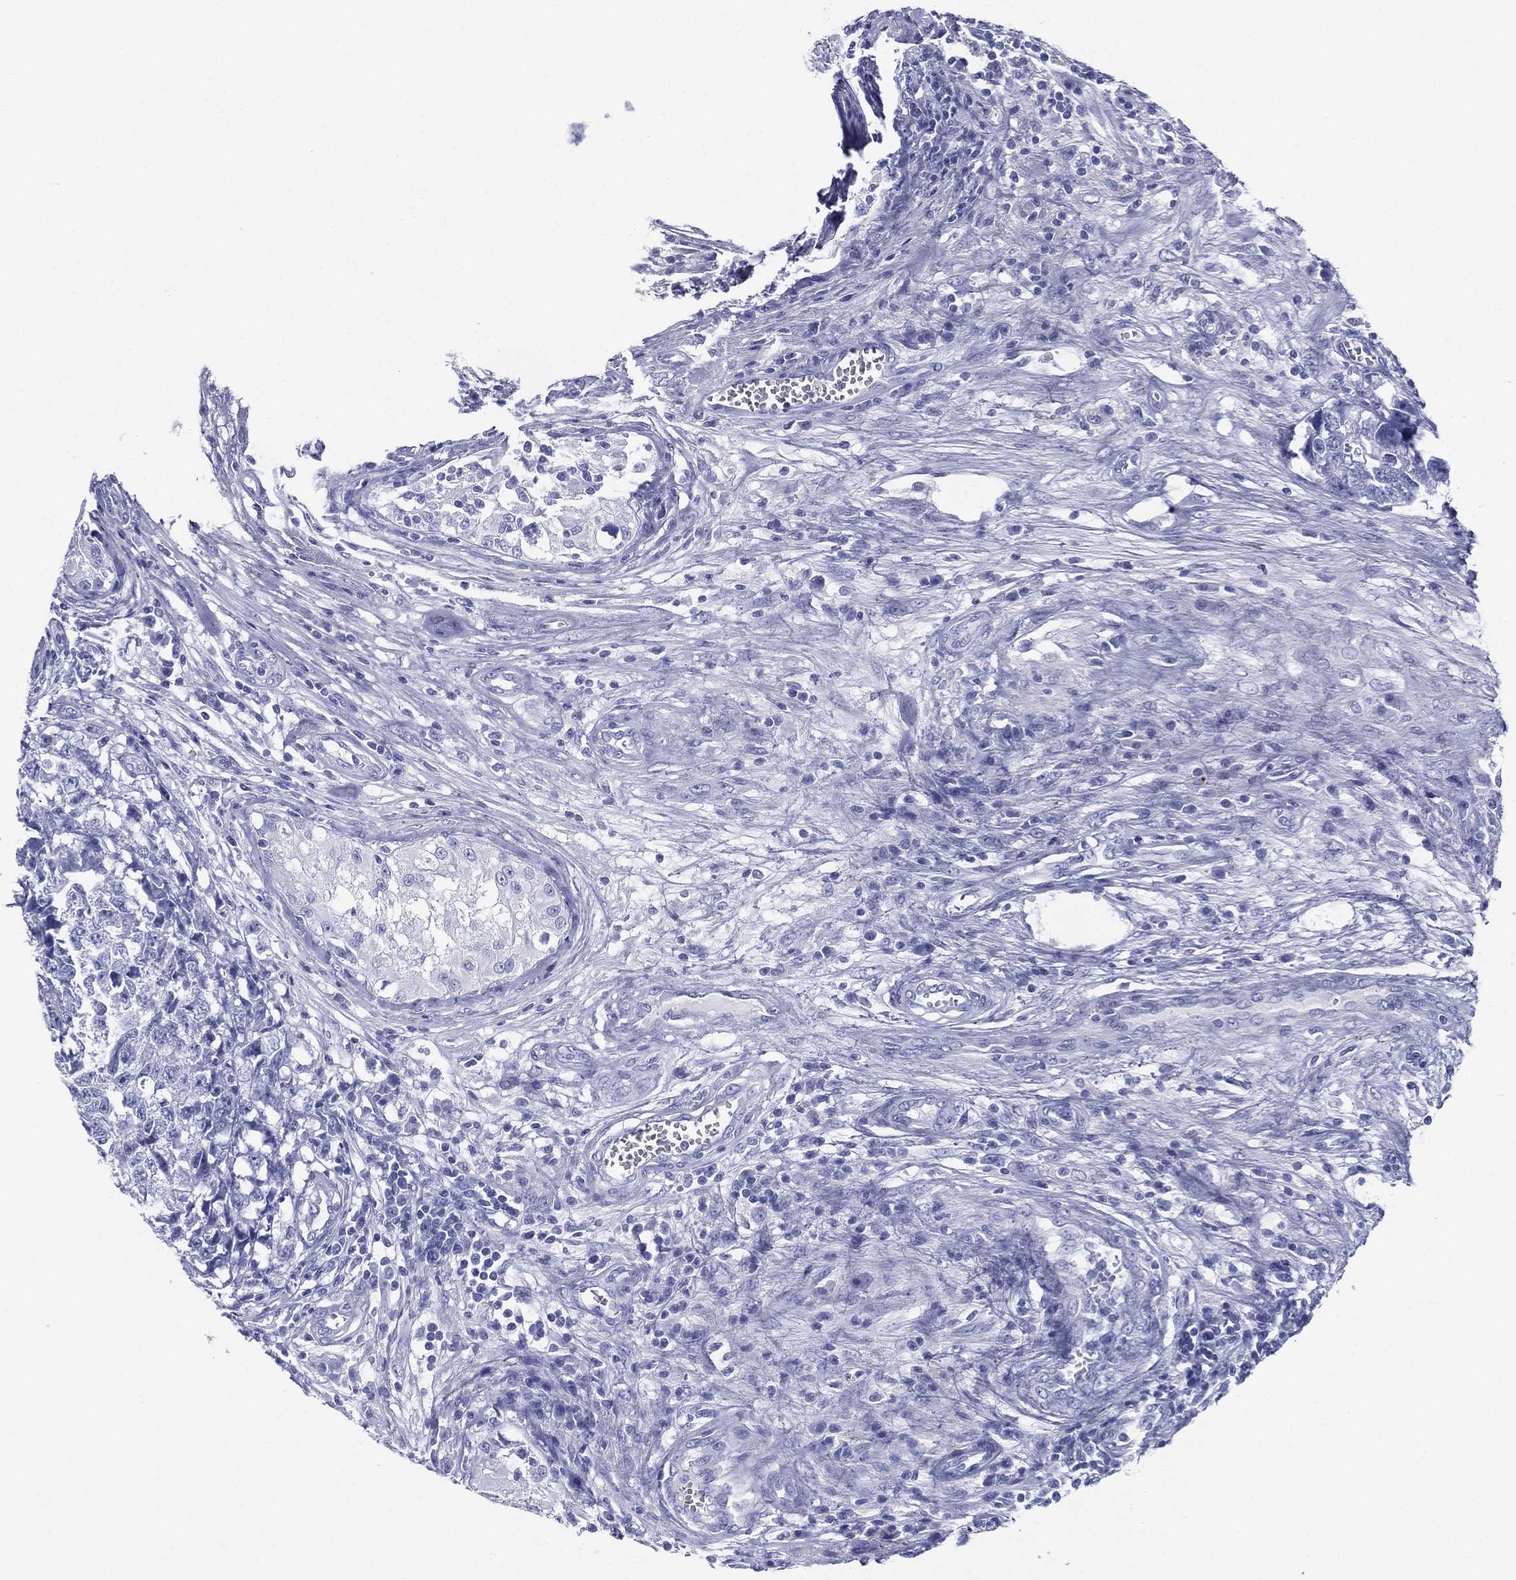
{"staining": {"intensity": "negative", "quantity": "none", "location": "none"}, "tissue": "testis cancer", "cell_type": "Tumor cells", "image_type": "cancer", "snomed": [{"axis": "morphology", "description": "Seminoma, NOS"}, {"axis": "morphology", "description": "Carcinoma, Embryonal, NOS"}, {"axis": "topography", "description": "Testis"}], "caption": "DAB immunohistochemical staining of human testis embryonal carcinoma demonstrates no significant staining in tumor cells.", "gene": "RSPH4A", "patient": {"sex": "male", "age": 22}}